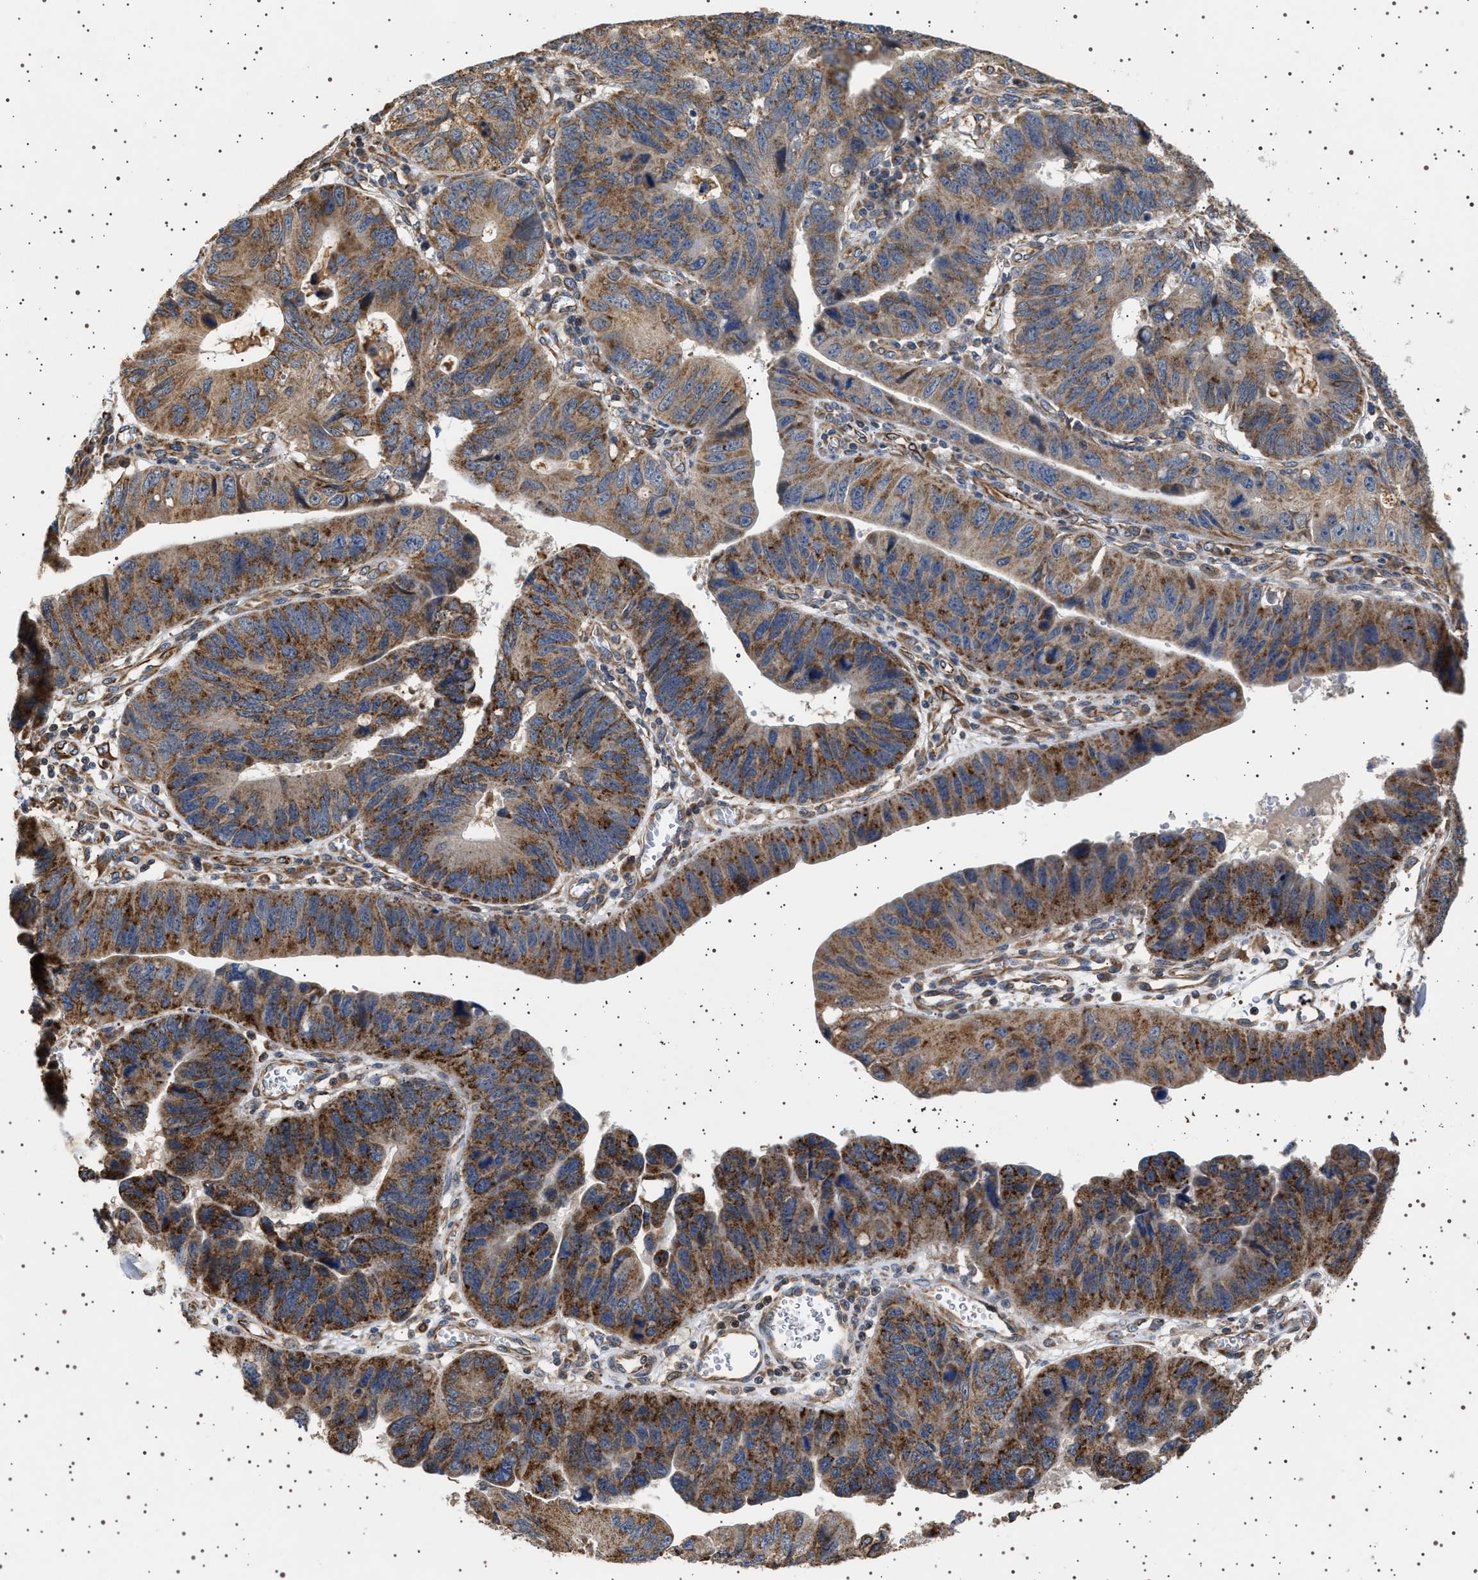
{"staining": {"intensity": "moderate", "quantity": ">75%", "location": "cytoplasmic/membranous"}, "tissue": "stomach cancer", "cell_type": "Tumor cells", "image_type": "cancer", "snomed": [{"axis": "morphology", "description": "Adenocarcinoma, NOS"}, {"axis": "topography", "description": "Stomach"}], "caption": "Immunohistochemical staining of stomach cancer demonstrates medium levels of moderate cytoplasmic/membranous protein expression in approximately >75% of tumor cells.", "gene": "TRUB2", "patient": {"sex": "male", "age": 59}}